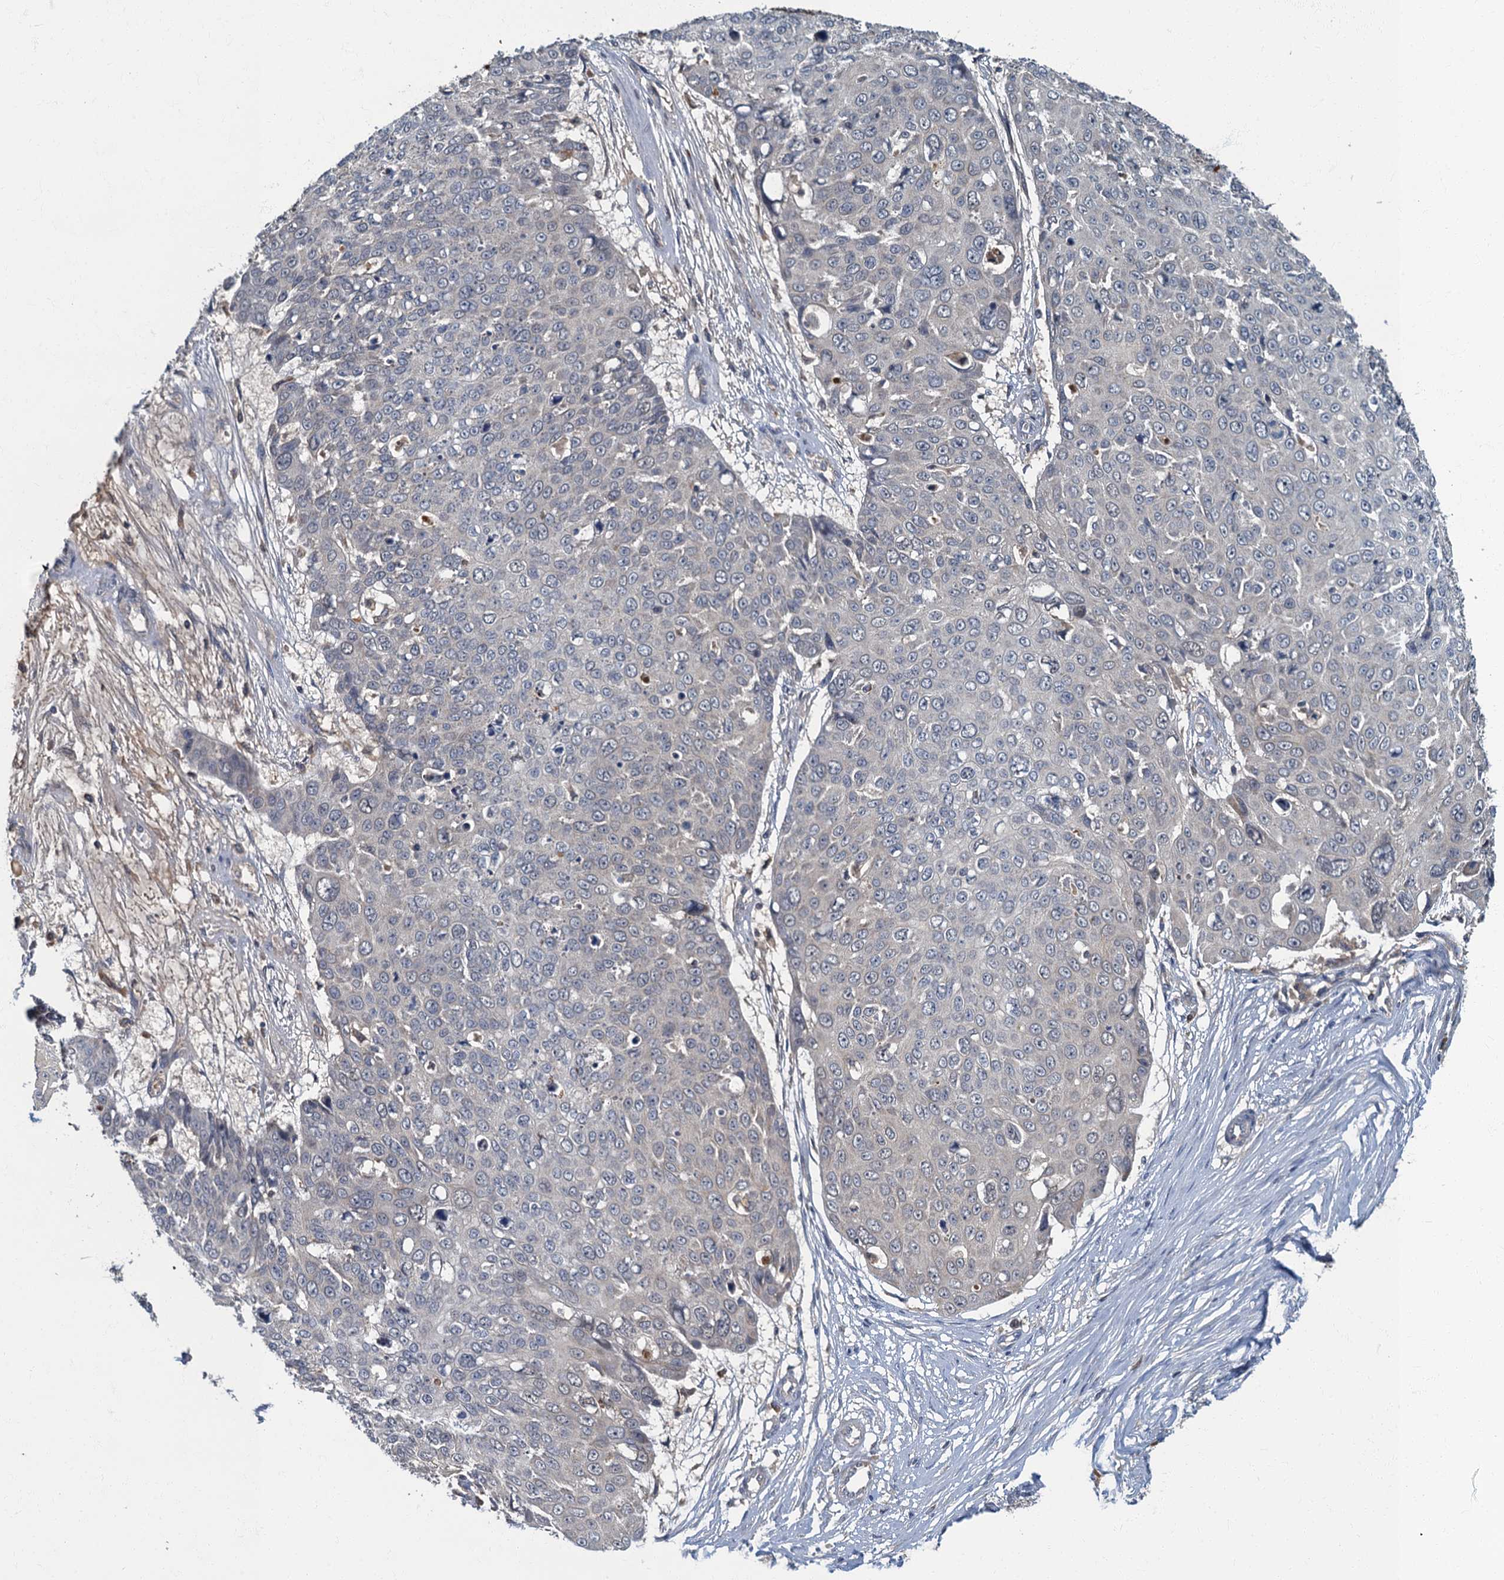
{"staining": {"intensity": "negative", "quantity": "none", "location": "none"}, "tissue": "skin cancer", "cell_type": "Tumor cells", "image_type": "cancer", "snomed": [{"axis": "morphology", "description": "Squamous cell carcinoma, NOS"}, {"axis": "topography", "description": "Skin"}], "caption": "Histopathology image shows no significant protein positivity in tumor cells of squamous cell carcinoma (skin).", "gene": "WDCP", "patient": {"sex": "male", "age": 71}}